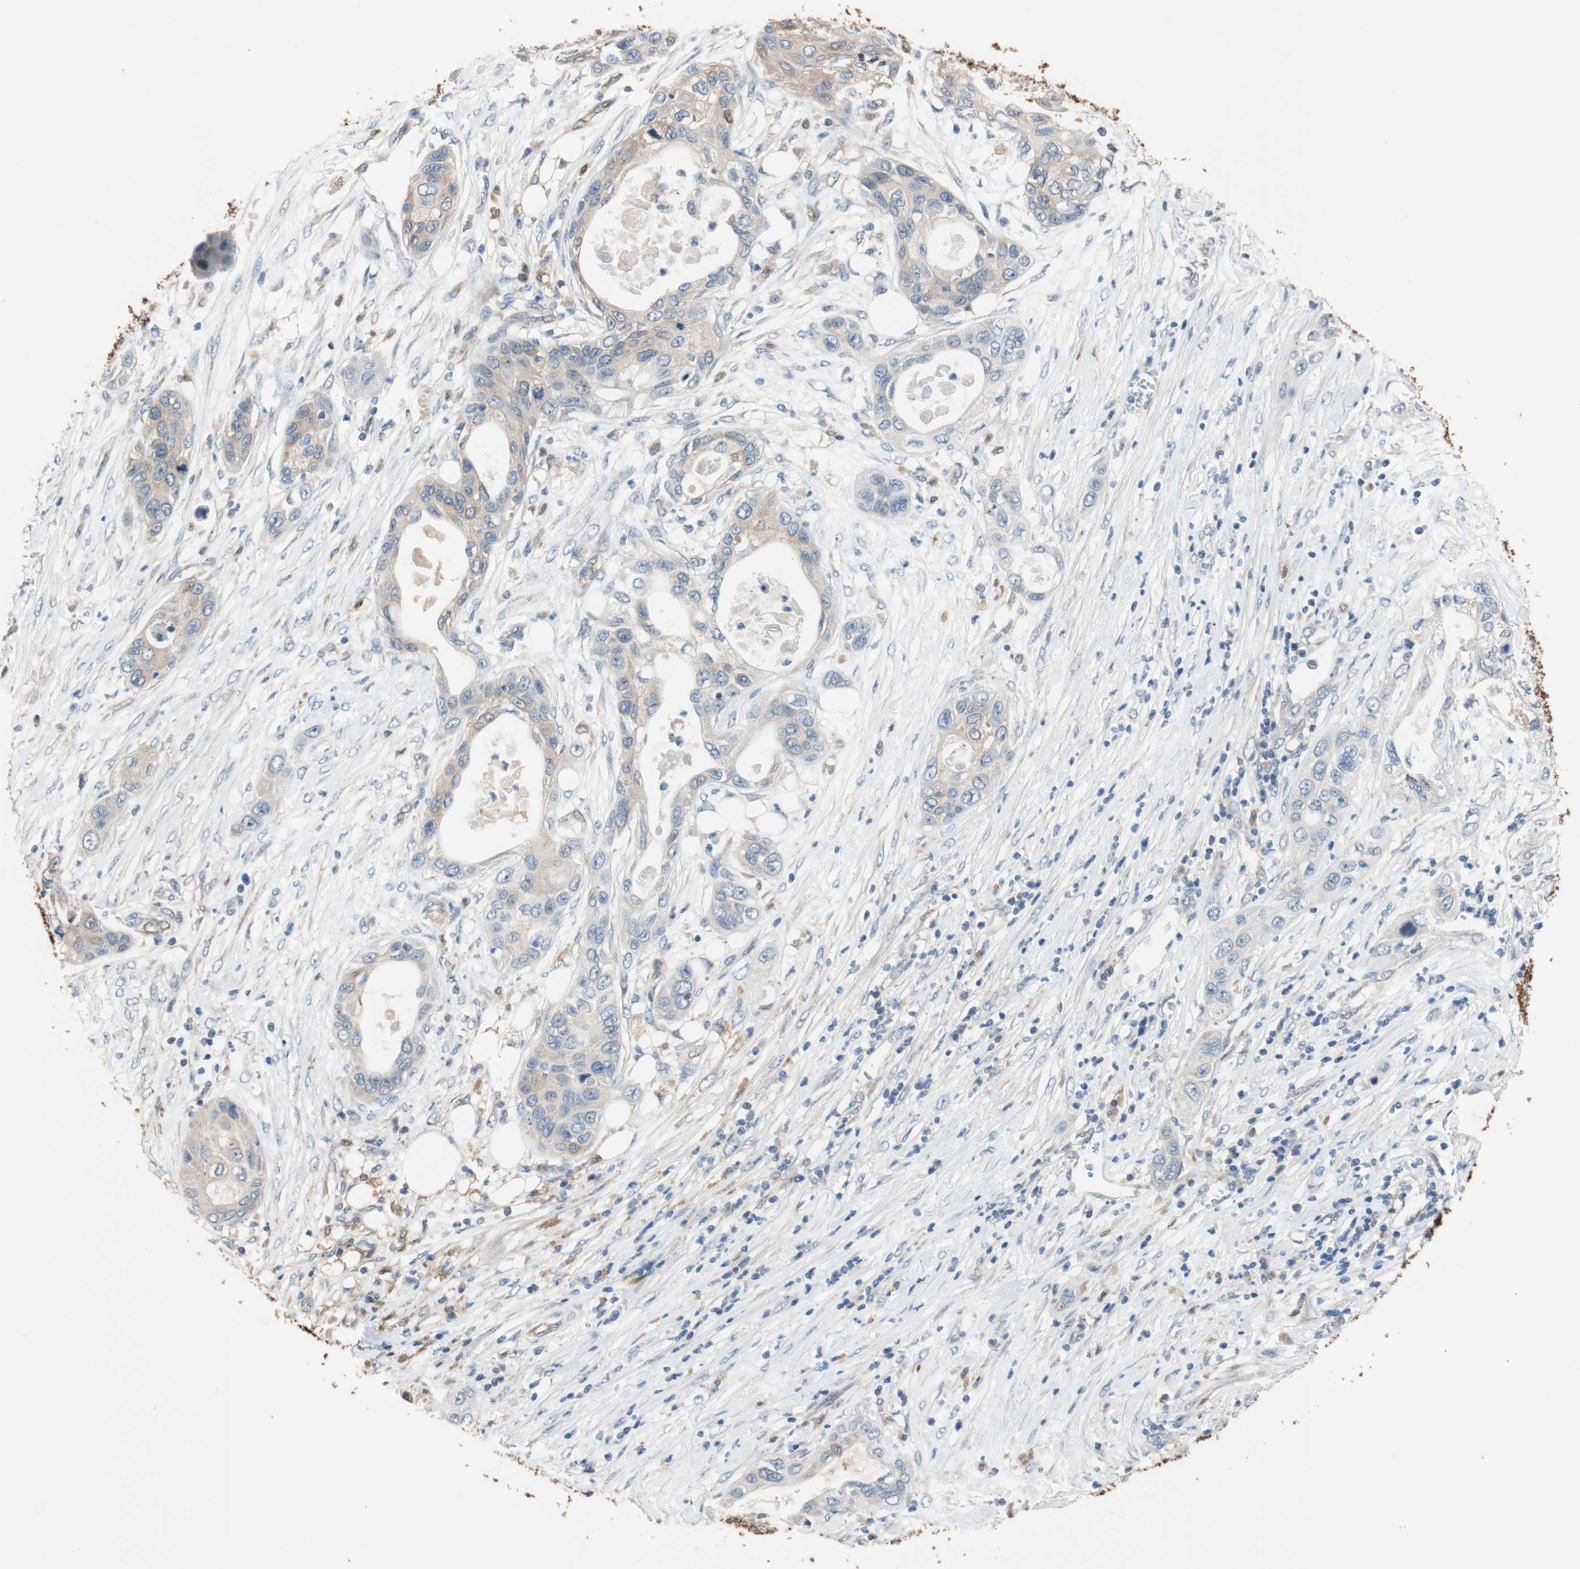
{"staining": {"intensity": "weak", "quantity": ">75%", "location": "cytoplasmic/membranous"}, "tissue": "pancreatic cancer", "cell_type": "Tumor cells", "image_type": "cancer", "snomed": [{"axis": "morphology", "description": "Adenocarcinoma, NOS"}, {"axis": "topography", "description": "Pancreas"}], "caption": "Protein staining reveals weak cytoplasmic/membranous positivity in approximately >75% of tumor cells in adenocarcinoma (pancreatic).", "gene": "ALDH1A2", "patient": {"sex": "female", "age": 70}}